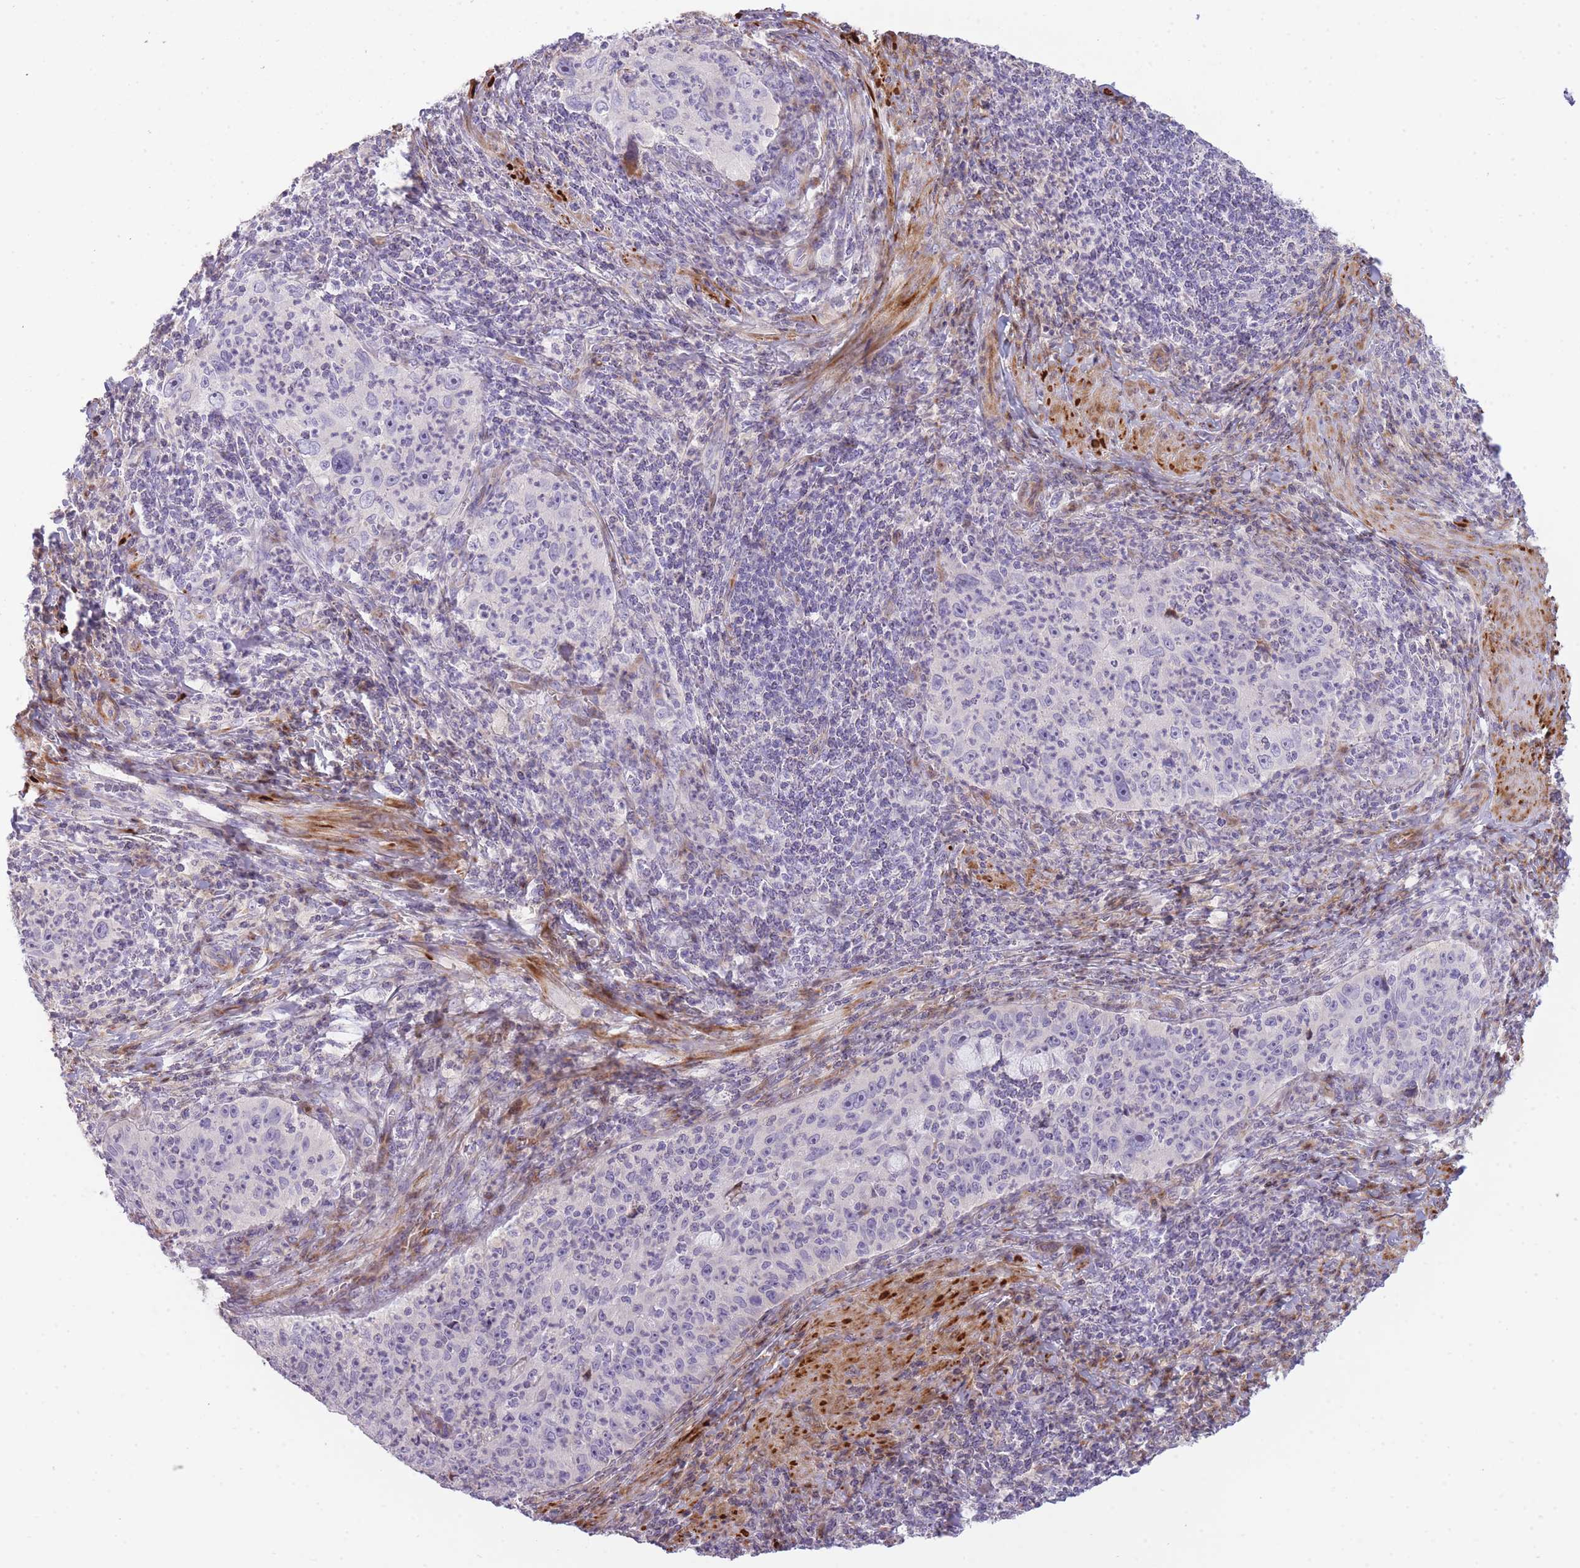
{"staining": {"intensity": "negative", "quantity": "none", "location": "none"}, "tissue": "cervical cancer", "cell_type": "Tumor cells", "image_type": "cancer", "snomed": [{"axis": "morphology", "description": "Squamous cell carcinoma, NOS"}, {"axis": "topography", "description": "Cervix"}], "caption": "DAB immunohistochemical staining of human cervical cancer (squamous cell carcinoma) shows no significant positivity in tumor cells. (DAB (3,3'-diaminobenzidine) immunohistochemistry, high magnification).", "gene": "PPP3R2", "patient": {"sex": "female", "age": 30}}